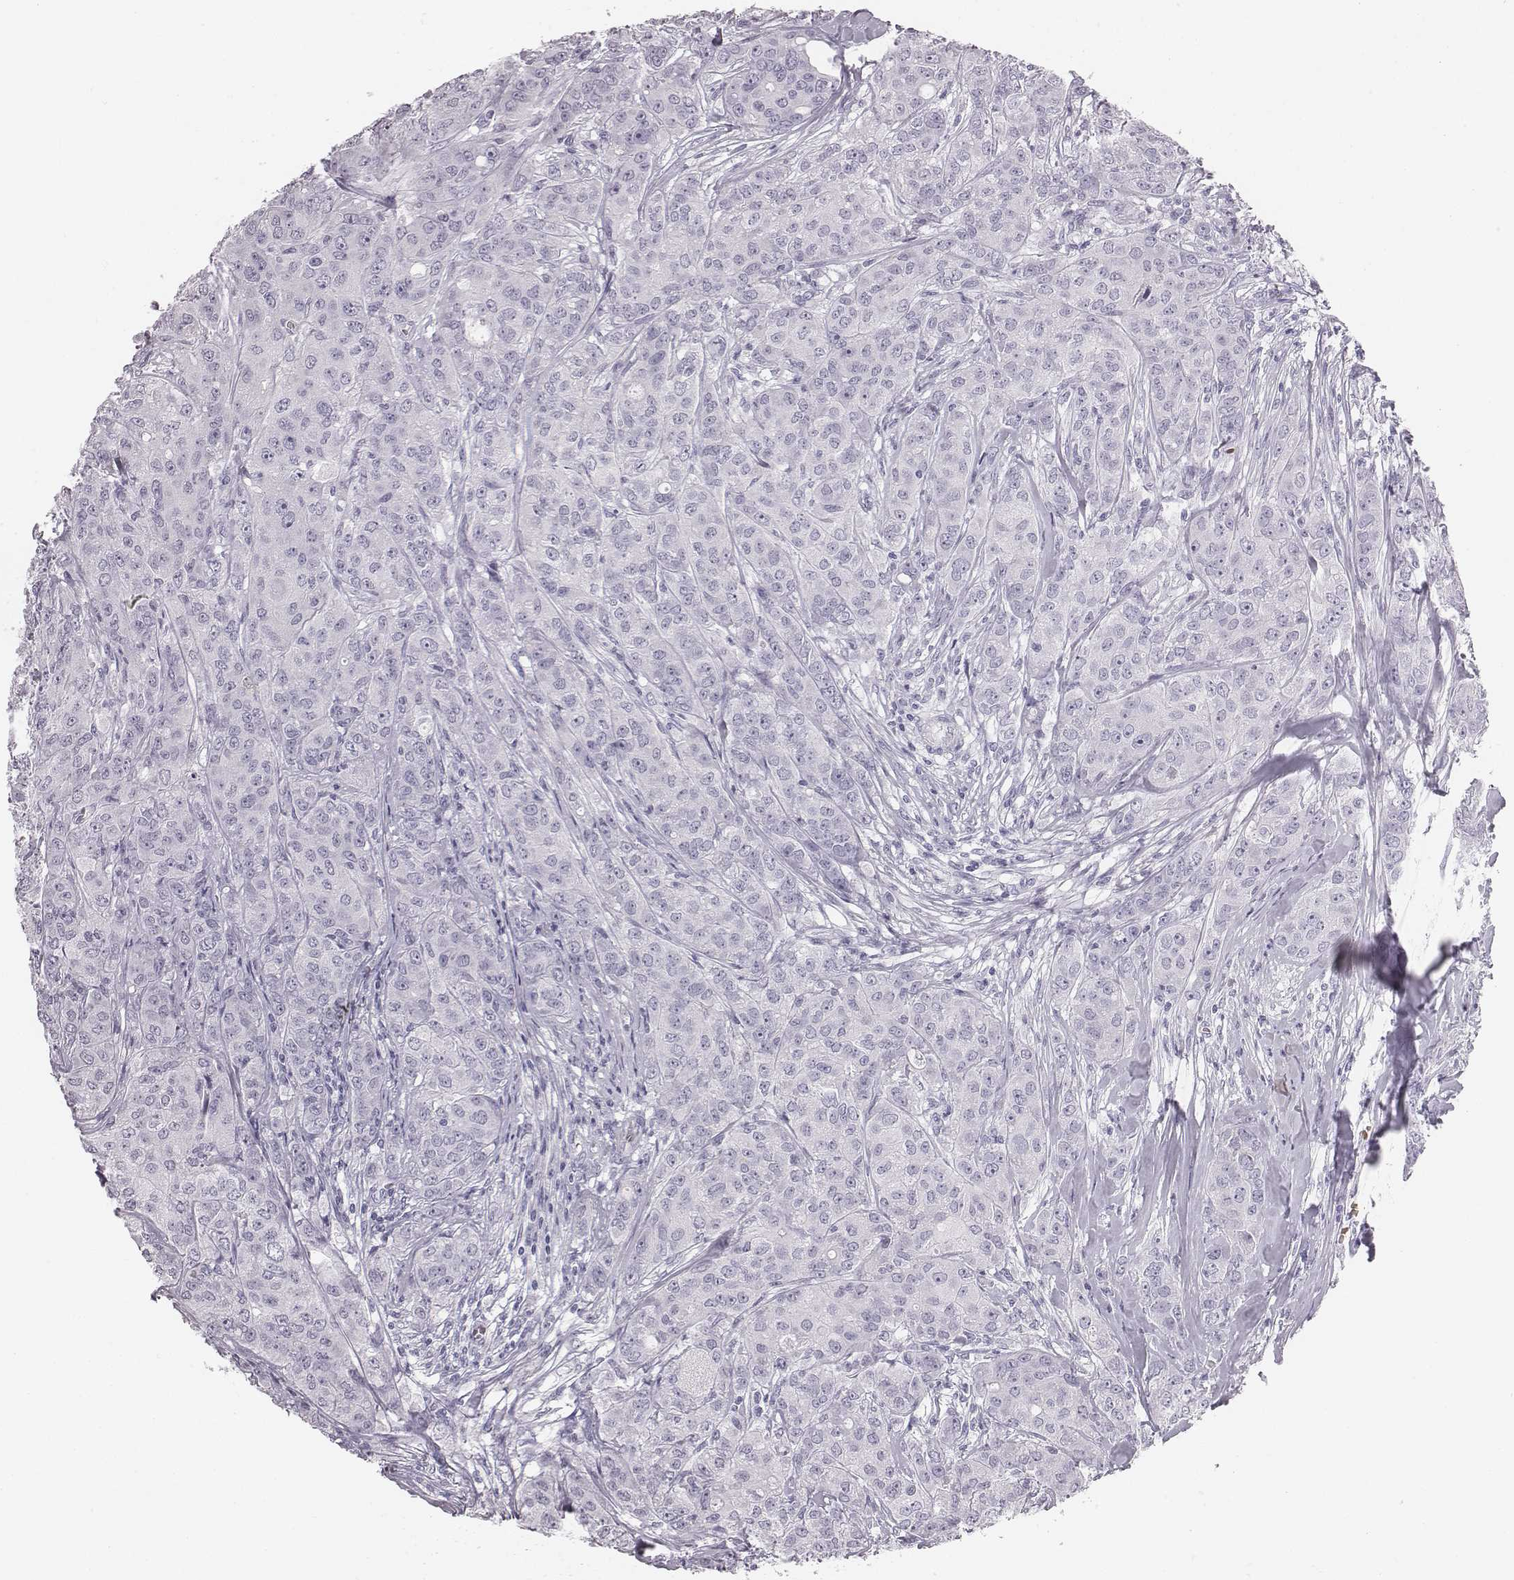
{"staining": {"intensity": "negative", "quantity": "none", "location": "none"}, "tissue": "breast cancer", "cell_type": "Tumor cells", "image_type": "cancer", "snomed": [{"axis": "morphology", "description": "Duct carcinoma"}, {"axis": "topography", "description": "Breast"}], "caption": "This is an immunohistochemistry (IHC) histopathology image of human breast cancer (intraductal carcinoma). There is no positivity in tumor cells.", "gene": "HBZ", "patient": {"sex": "female", "age": 43}}